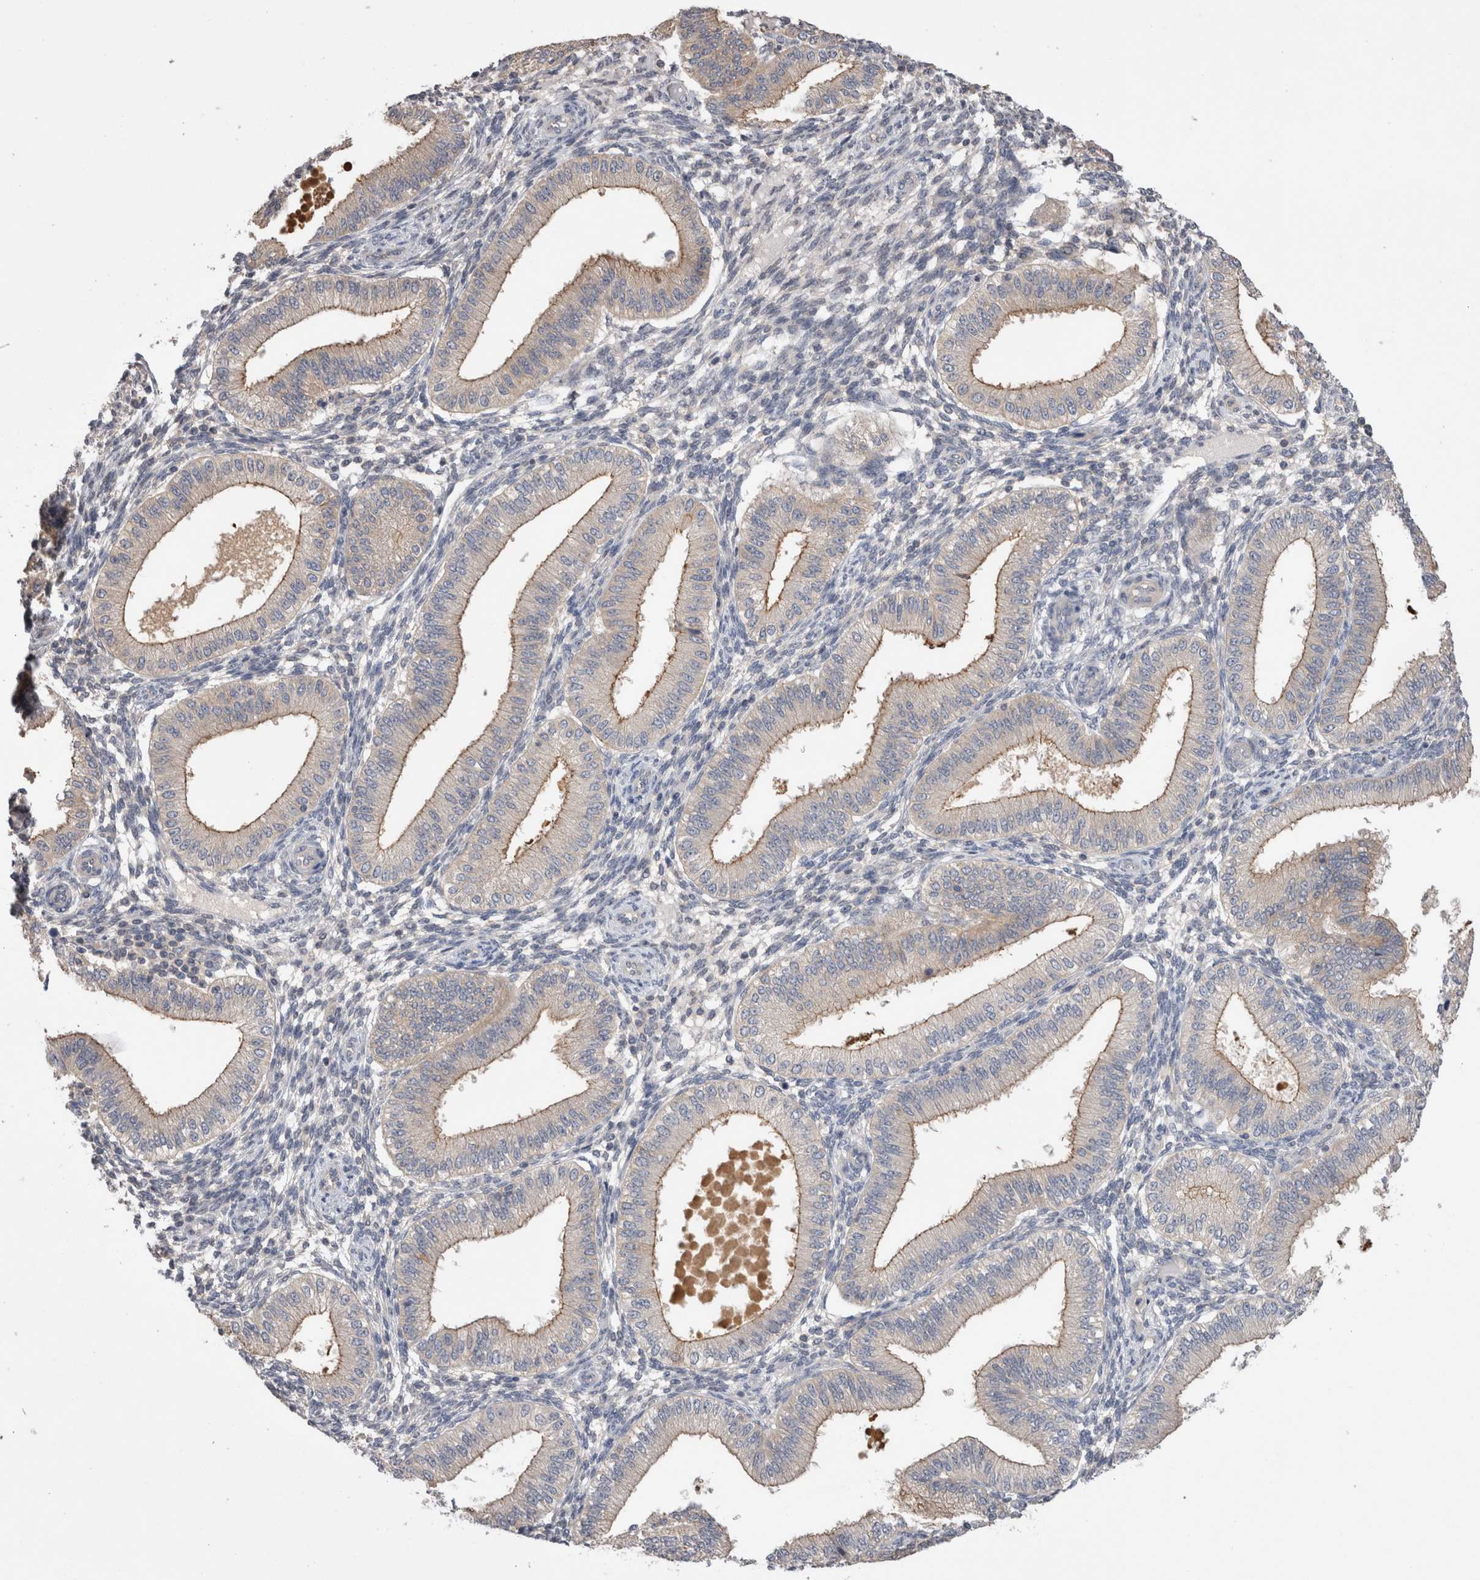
{"staining": {"intensity": "negative", "quantity": "none", "location": "none"}, "tissue": "endometrium", "cell_type": "Cells in endometrial stroma", "image_type": "normal", "snomed": [{"axis": "morphology", "description": "Normal tissue, NOS"}, {"axis": "topography", "description": "Endometrium"}], "caption": "The image shows no staining of cells in endometrial stroma in unremarkable endometrium. The staining is performed using DAB brown chromogen with nuclei counter-stained in using hematoxylin.", "gene": "OTOR", "patient": {"sex": "female", "age": 39}}